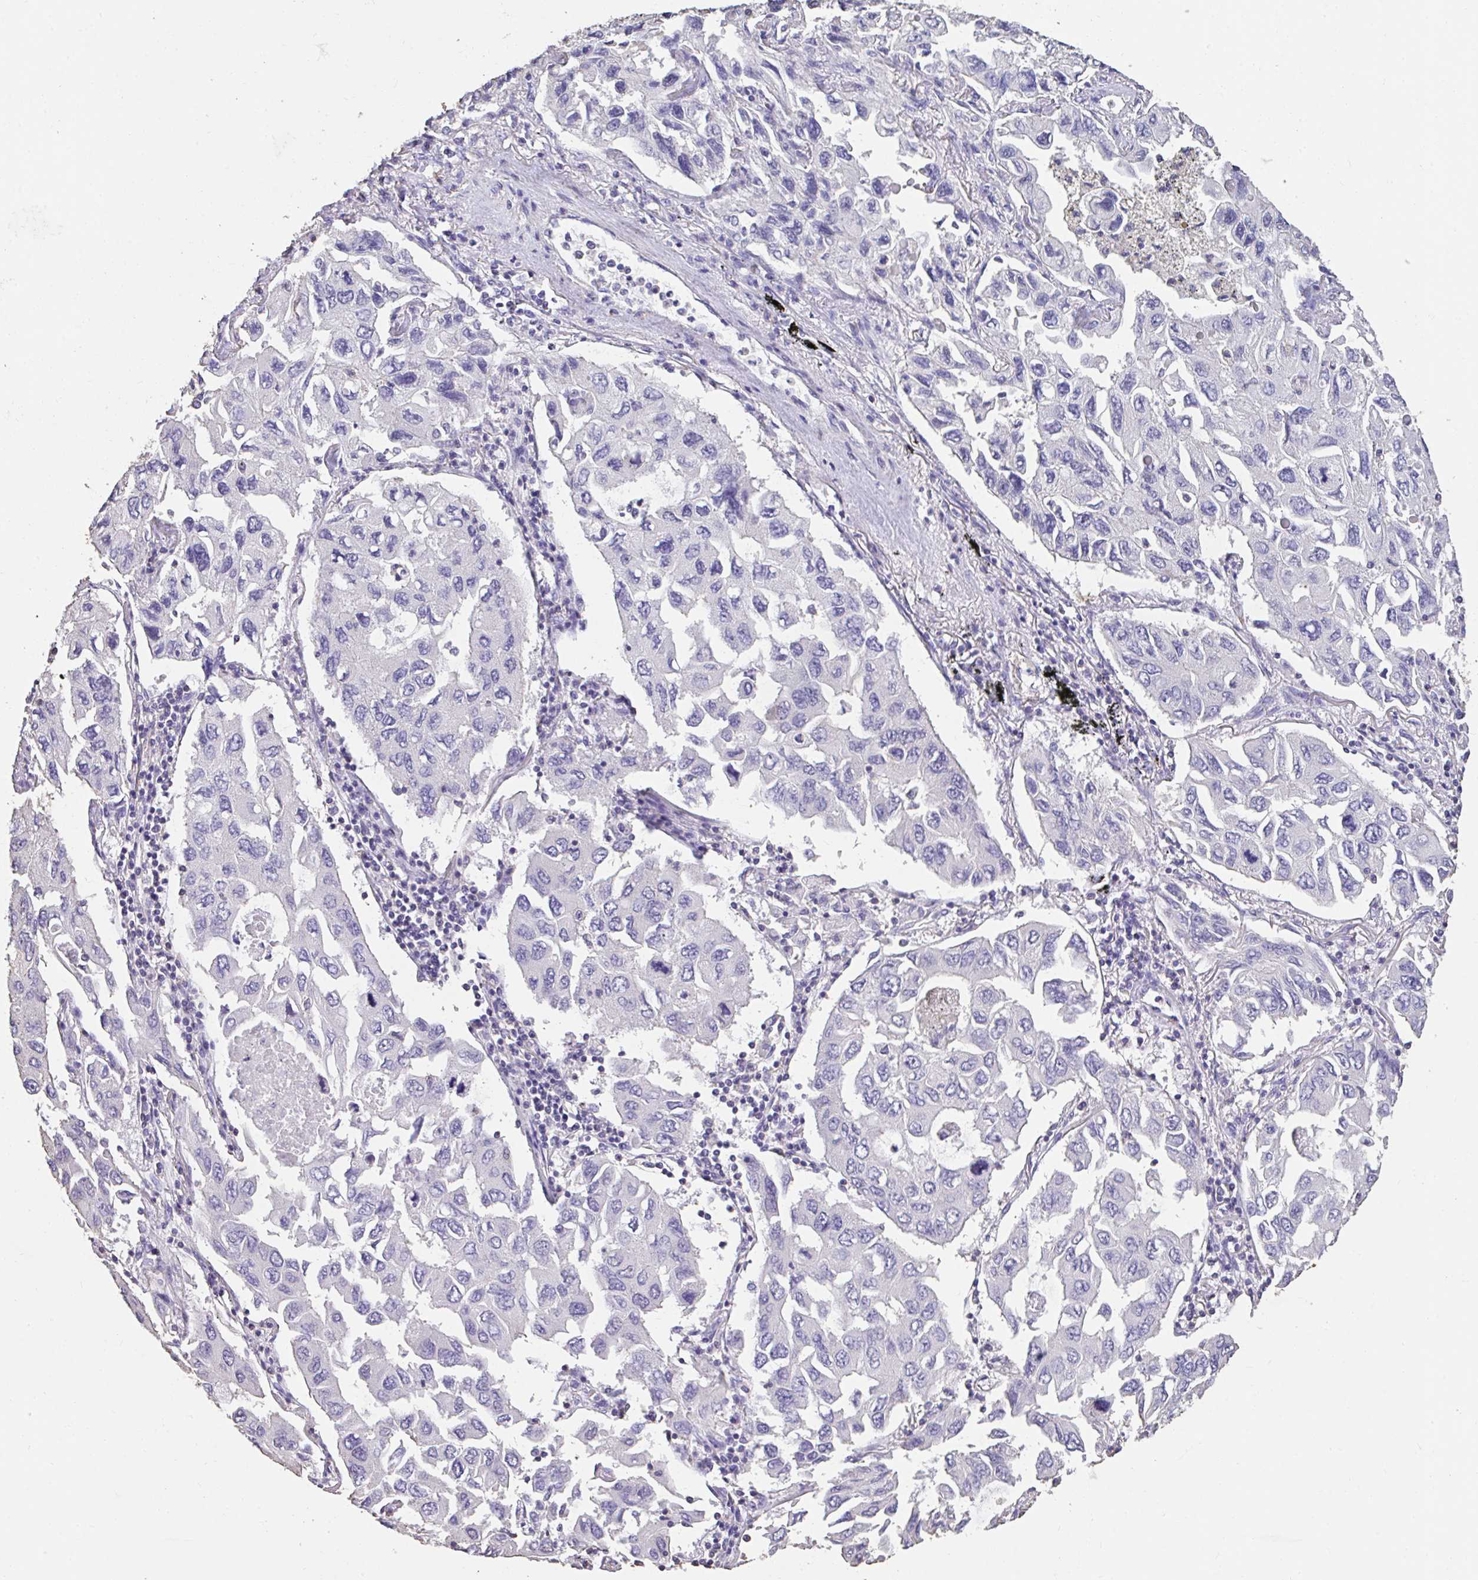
{"staining": {"intensity": "negative", "quantity": "none", "location": "none"}, "tissue": "lung cancer", "cell_type": "Tumor cells", "image_type": "cancer", "snomed": [{"axis": "morphology", "description": "Adenocarcinoma, NOS"}, {"axis": "topography", "description": "Lung"}], "caption": "Immunohistochemistry (IHC) histopathology image of human adenocarcinoma (lung) stained for a protein (brown), which shows no staining in tumor cells. (DAB (3,3'-diaminobenzidine) immunohistochemistry, high magnification).", "gene": "IL23R", "patient": {"sex": "male", "age": 64}}